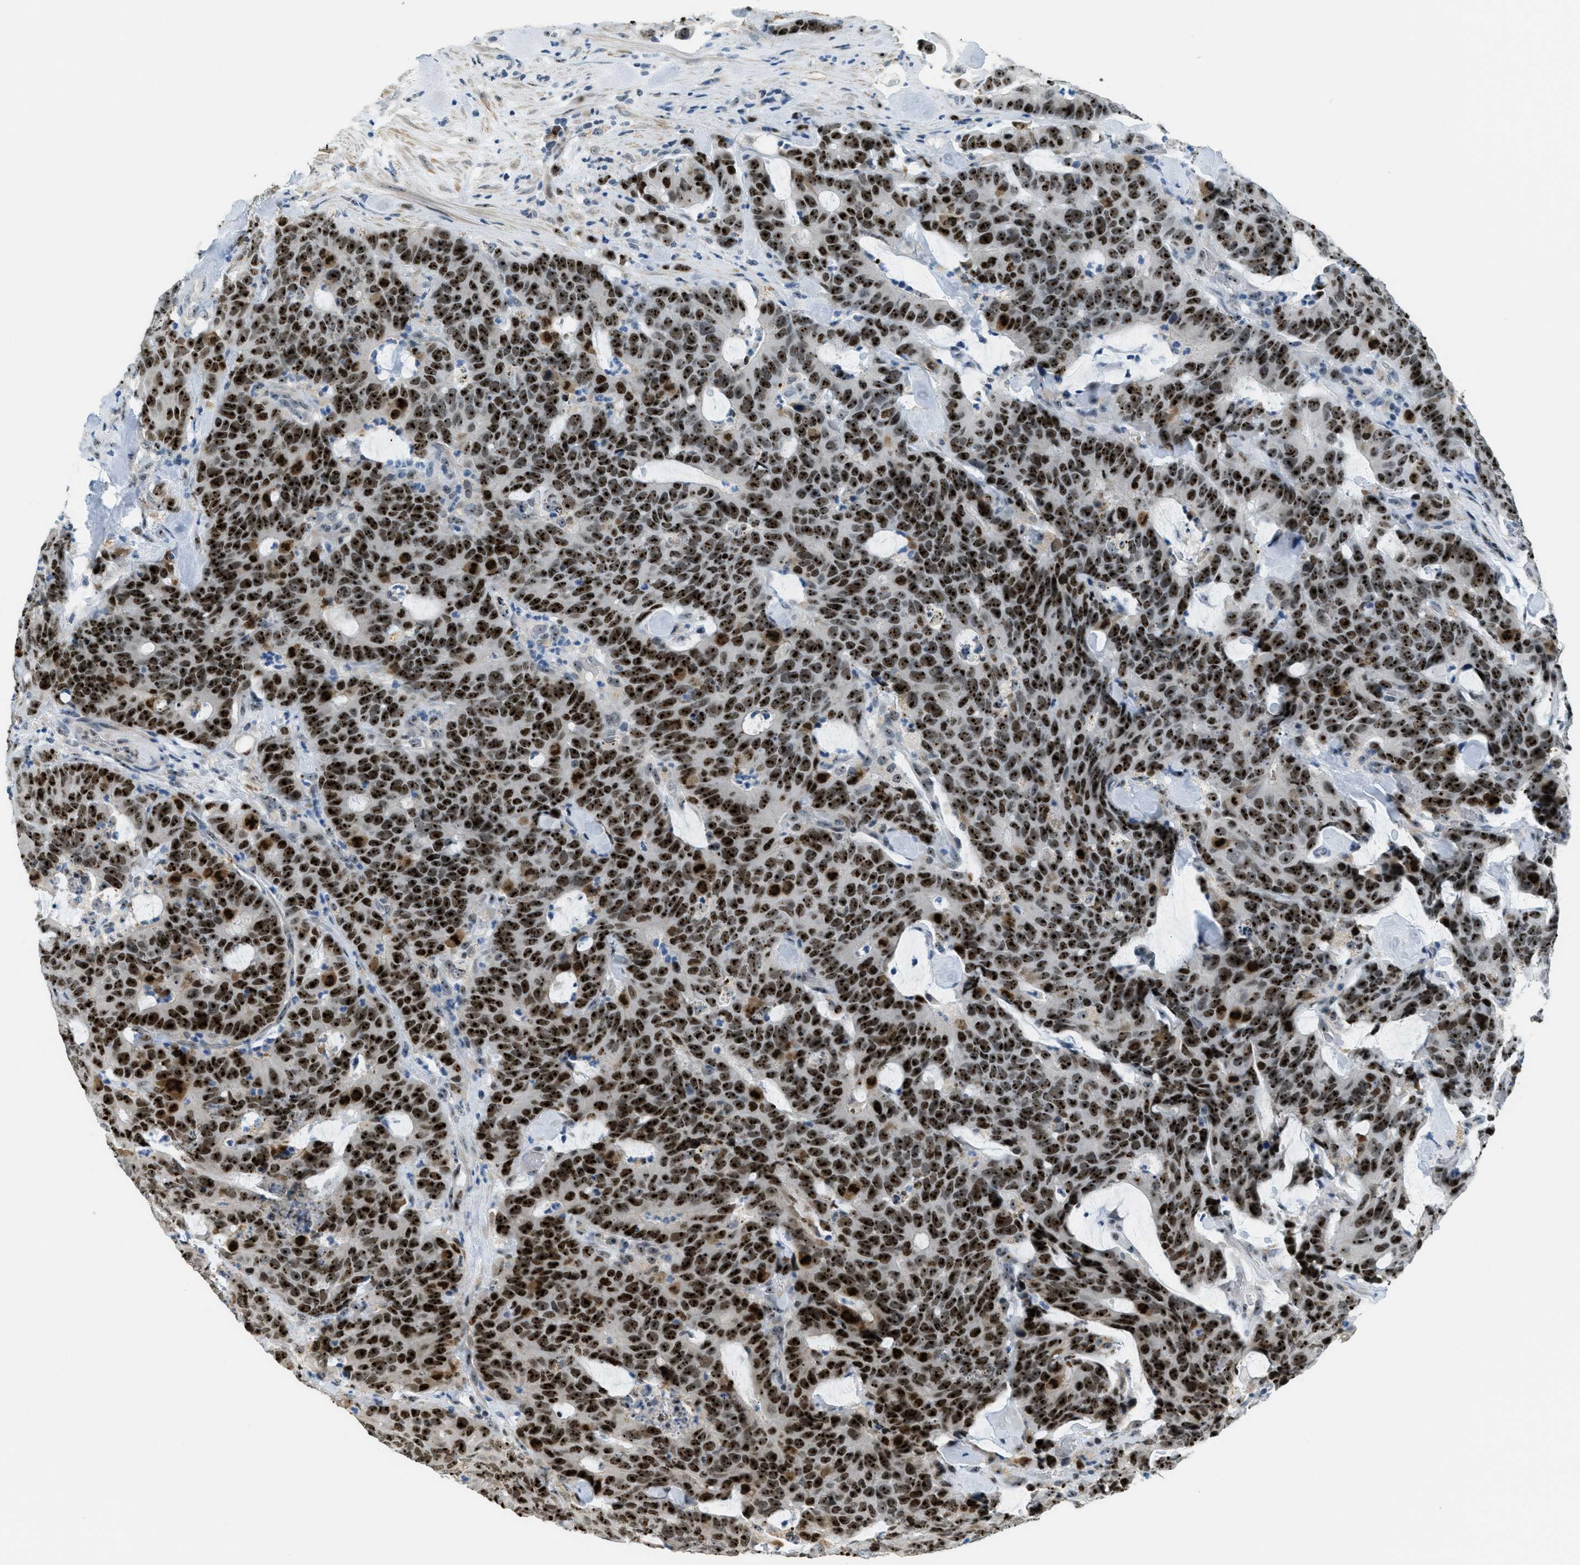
{"staining": {"intensity": "strong", "quantity": ">75%", "location": "nuclear"}, "tissue": "colorectal cancer", "cell_type": "Tumor cells", "image_type": "cancer", "snomed": [{"axis": "morphology", "description": "Adenocarcinoma, NOS"}, {"axis": "topography", "description": "Colon"}], "caption": "Tumor cells demonstrate high levels of strong nuclear staining in approximately >75% of cells in human adenocarcinoma (colorectal).", "gene": "DDX47", "patient": {"sex": "female", "age": 86}}